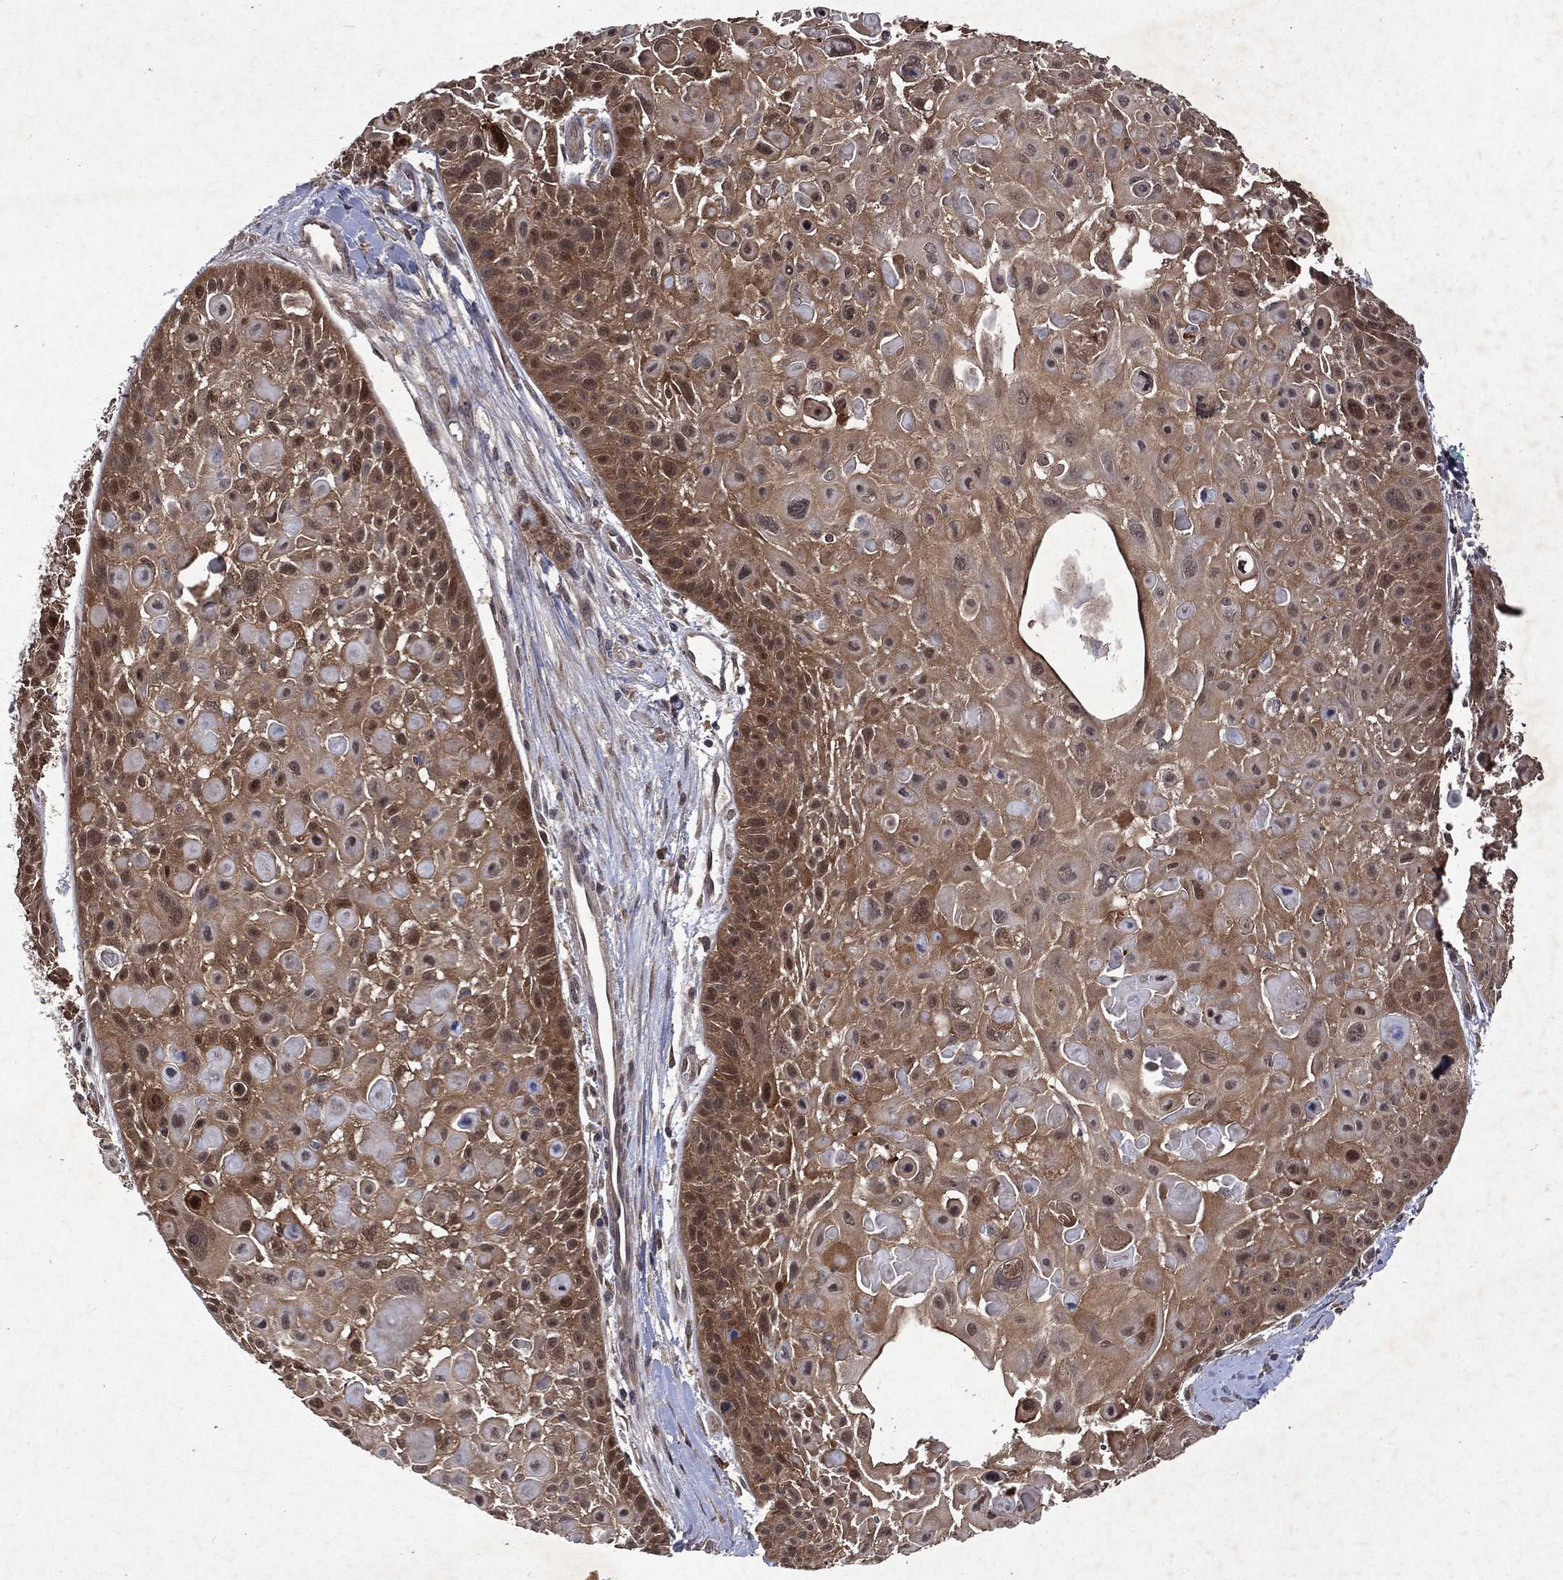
{"staining": {"intensity": "moderate", "quantity": ">75%", "location": "cytoplasmic/membranous"}, "tissue": "skin cancer", "cell_type": "Tumor cells", "image_type": "cancer", "snomed": [{"axis": "morphology", "description": "Squamous cell carcinoma, NOS"}, {"axis": "topography", "description": "Skin"}, {"axis": "topography", "description": "Anal"}], "caption": "Immunohistochemistry (DAB) staining of squamous cell carcinoma (skin) displays moderate cytoplasmic/membranous protein expression in about >75% of tumor cells.", "gene": "MTAP", "patient": {"sex": "female", "age": 75}}